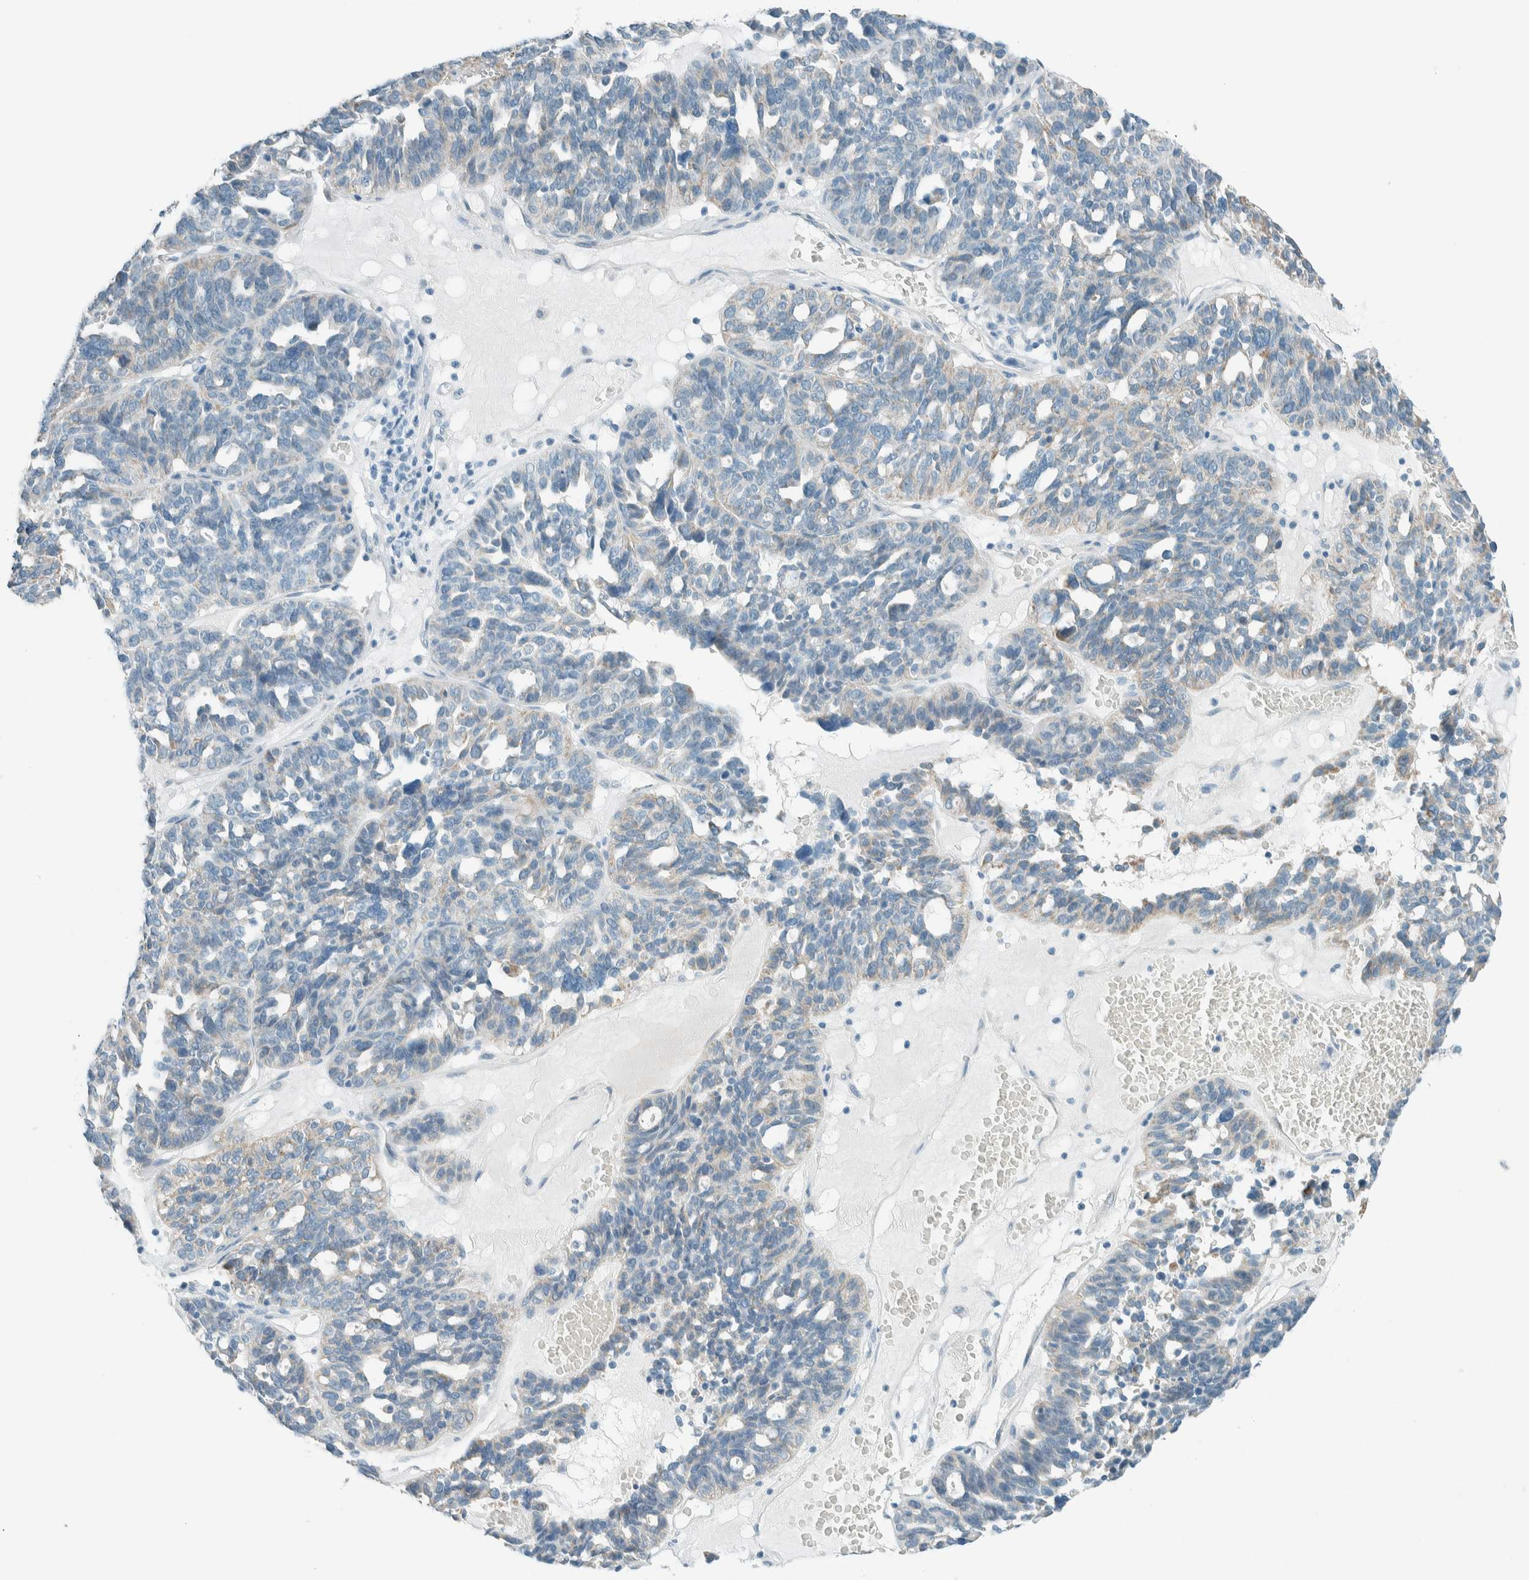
{"staining": {"intensity": "negative", "quantity": "none", "location": "none"}, "tissue": "ovarian cancer", "cell_type": "Tumor cells", "image_type": "cancer", "snomed": [{"axis": "morphology", "description": "Cystadenocarcinoma, serous, NOS"}, {"axis": "topography", "description": "Ovary"}], "caption": "An image of human ovarian serous cystadenocarcinoma is negative for staining in tumor cells.", "gene": "ALDH7A1", "patient": {"sex": "female", "age": 59}}